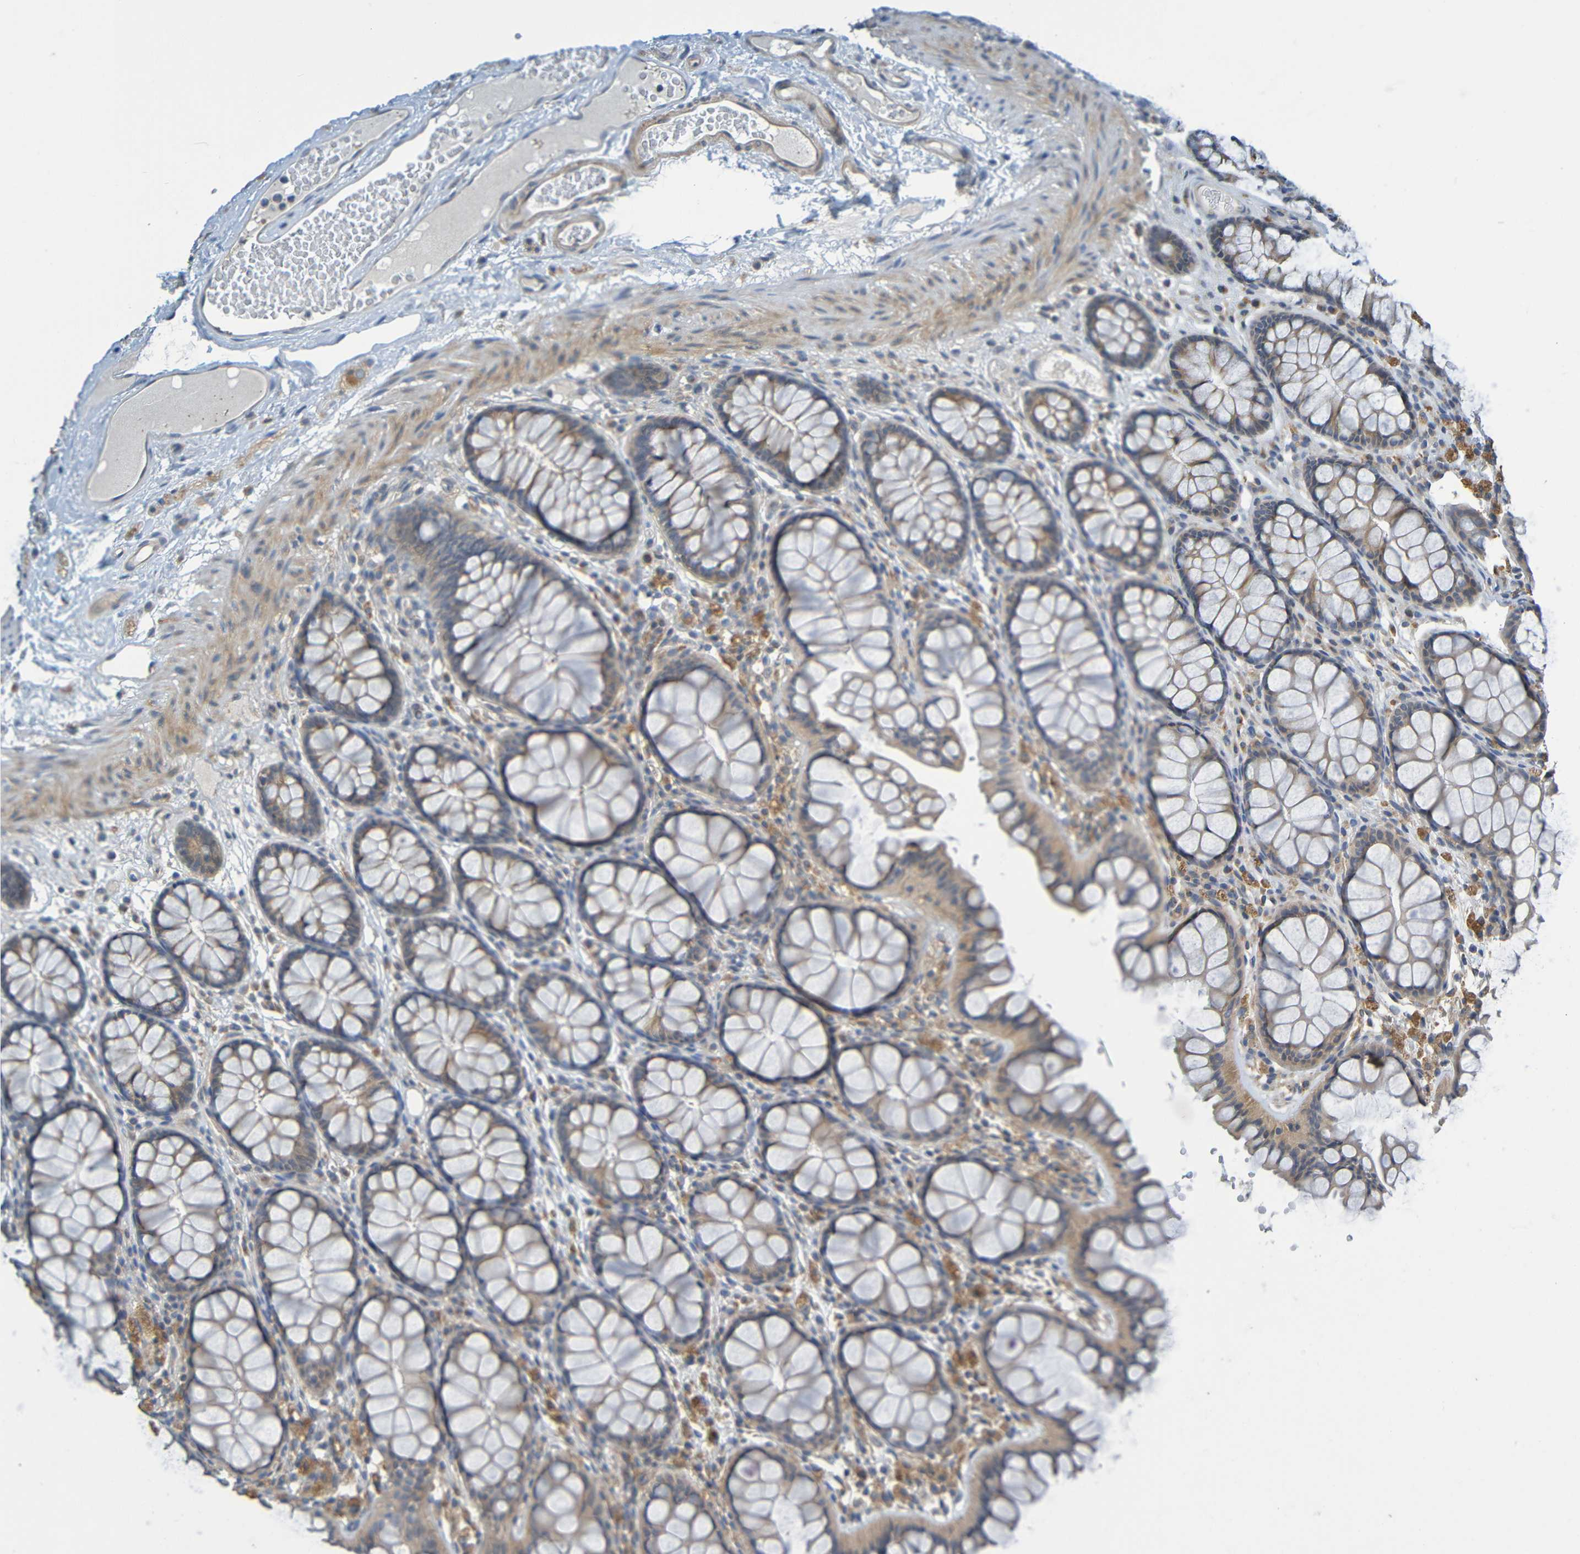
{"staining": {"intensity": "moderate", "quantity": ">75%", "location": "cytoplasmic/membranous"}, "tissue": "colon", "cell_type": "Endothelial cells", "image_type": "normal", "snomed": [{"axis": "morphology", "description": "Normal tissue, NOS"}, {"axis": "topography", "description": "Colon"}], "caption": "IHC of normal human colon reveals medium levels of moderate cytoplasmic/membranous positivity in about >75% of endothelial cells.", "gene": "CYP4F2", "patient": {"sex": "female", "age": 55}}